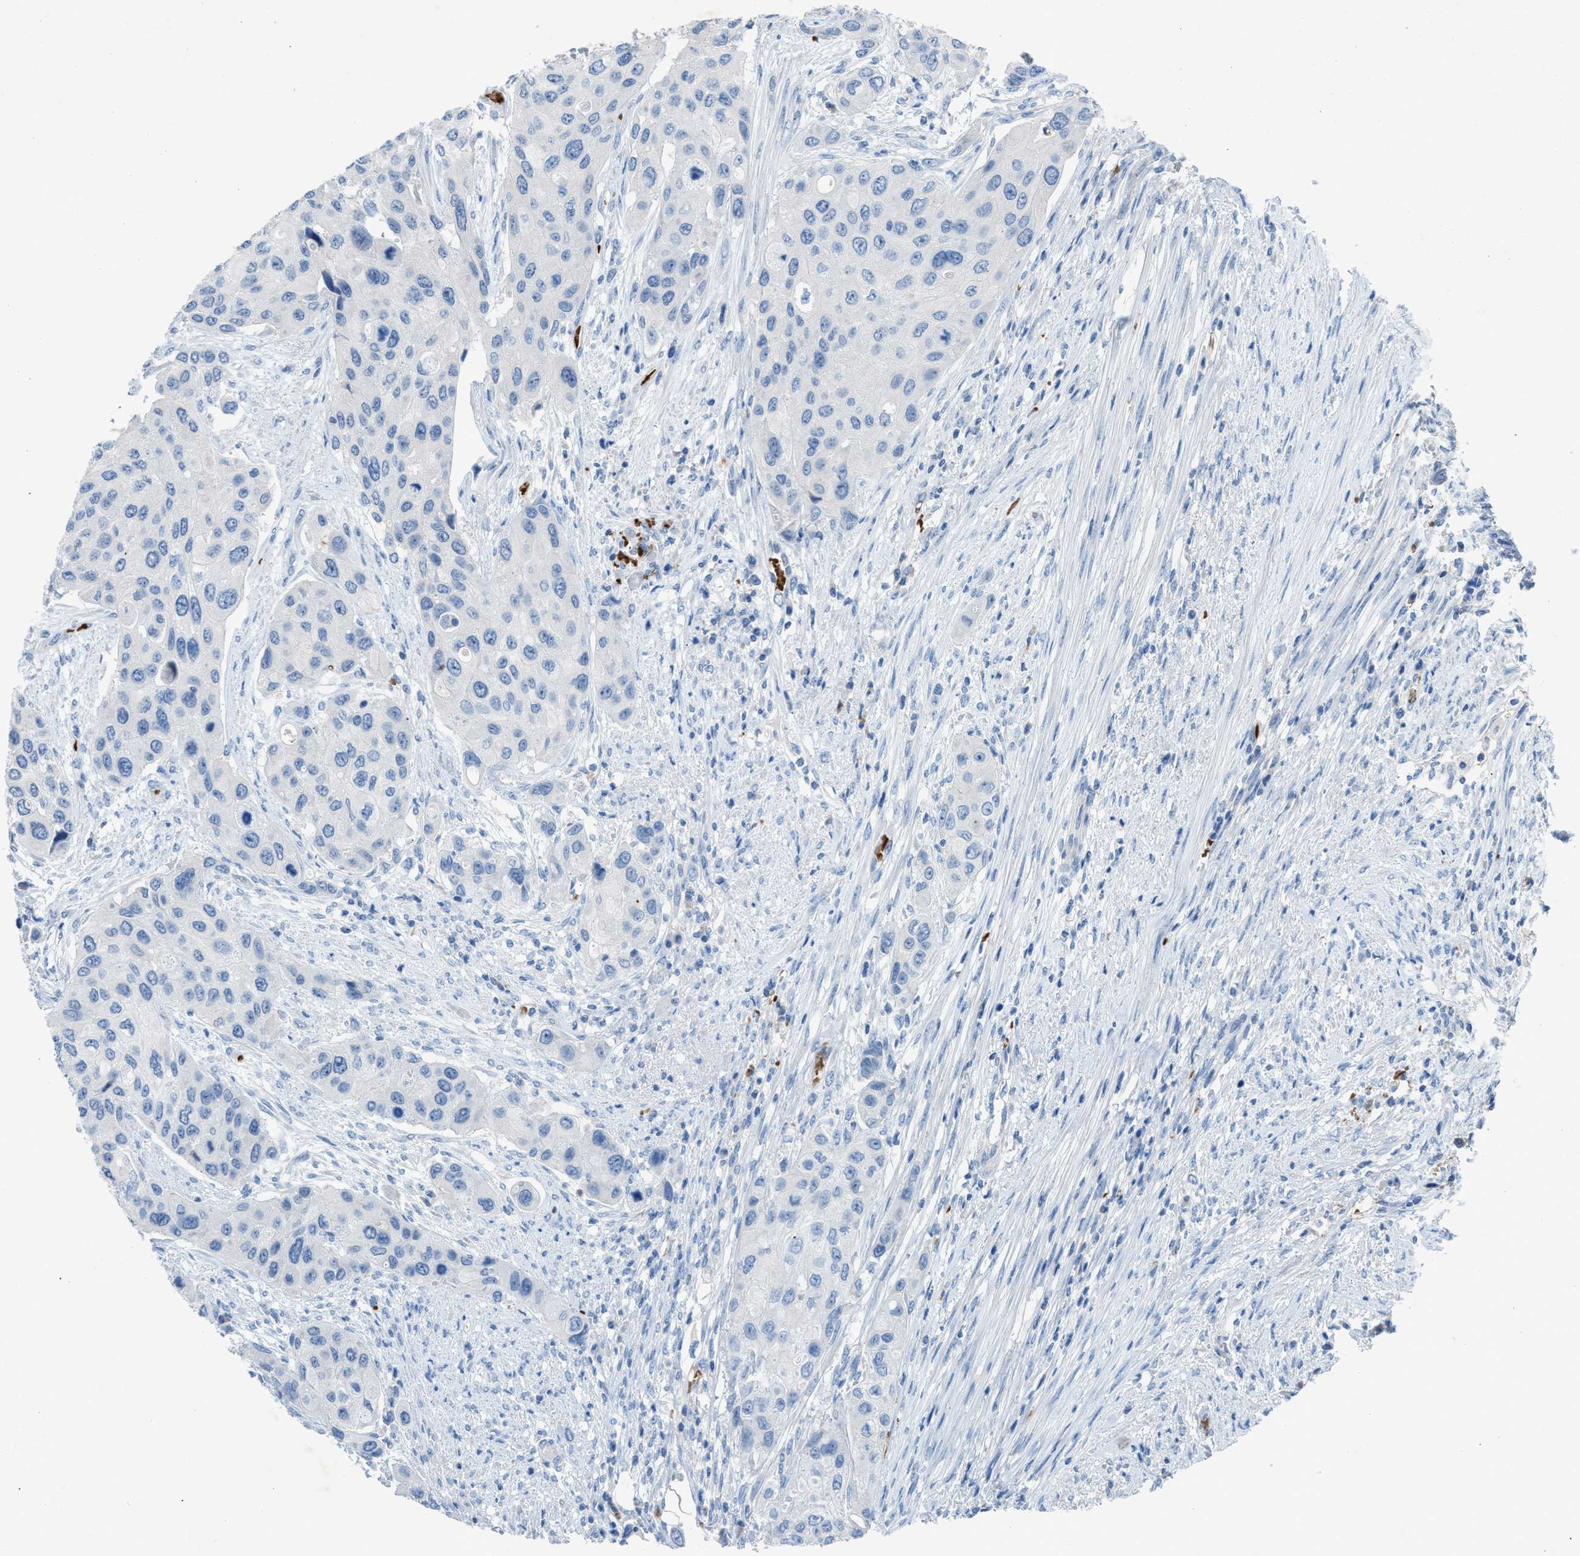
{"staining": {"intensity": "negative", "quantity": "none", "location": "none"}, "tissue": "urothelial cancer", "cell_type": "Tumor cells", "image_type": "cancer", "snomed": [{"axis": "morphology", "description": "Urothelial carcinoma, High grade"}, {"axis": "topography", "description": "Urinary bladder"}], "caption": "The micrograph displays no significant staining in tumor cells of high-grade urothelial carcinoma.", "gene": "CFAP77", "patient": {"sex": "female", "age": 56}}